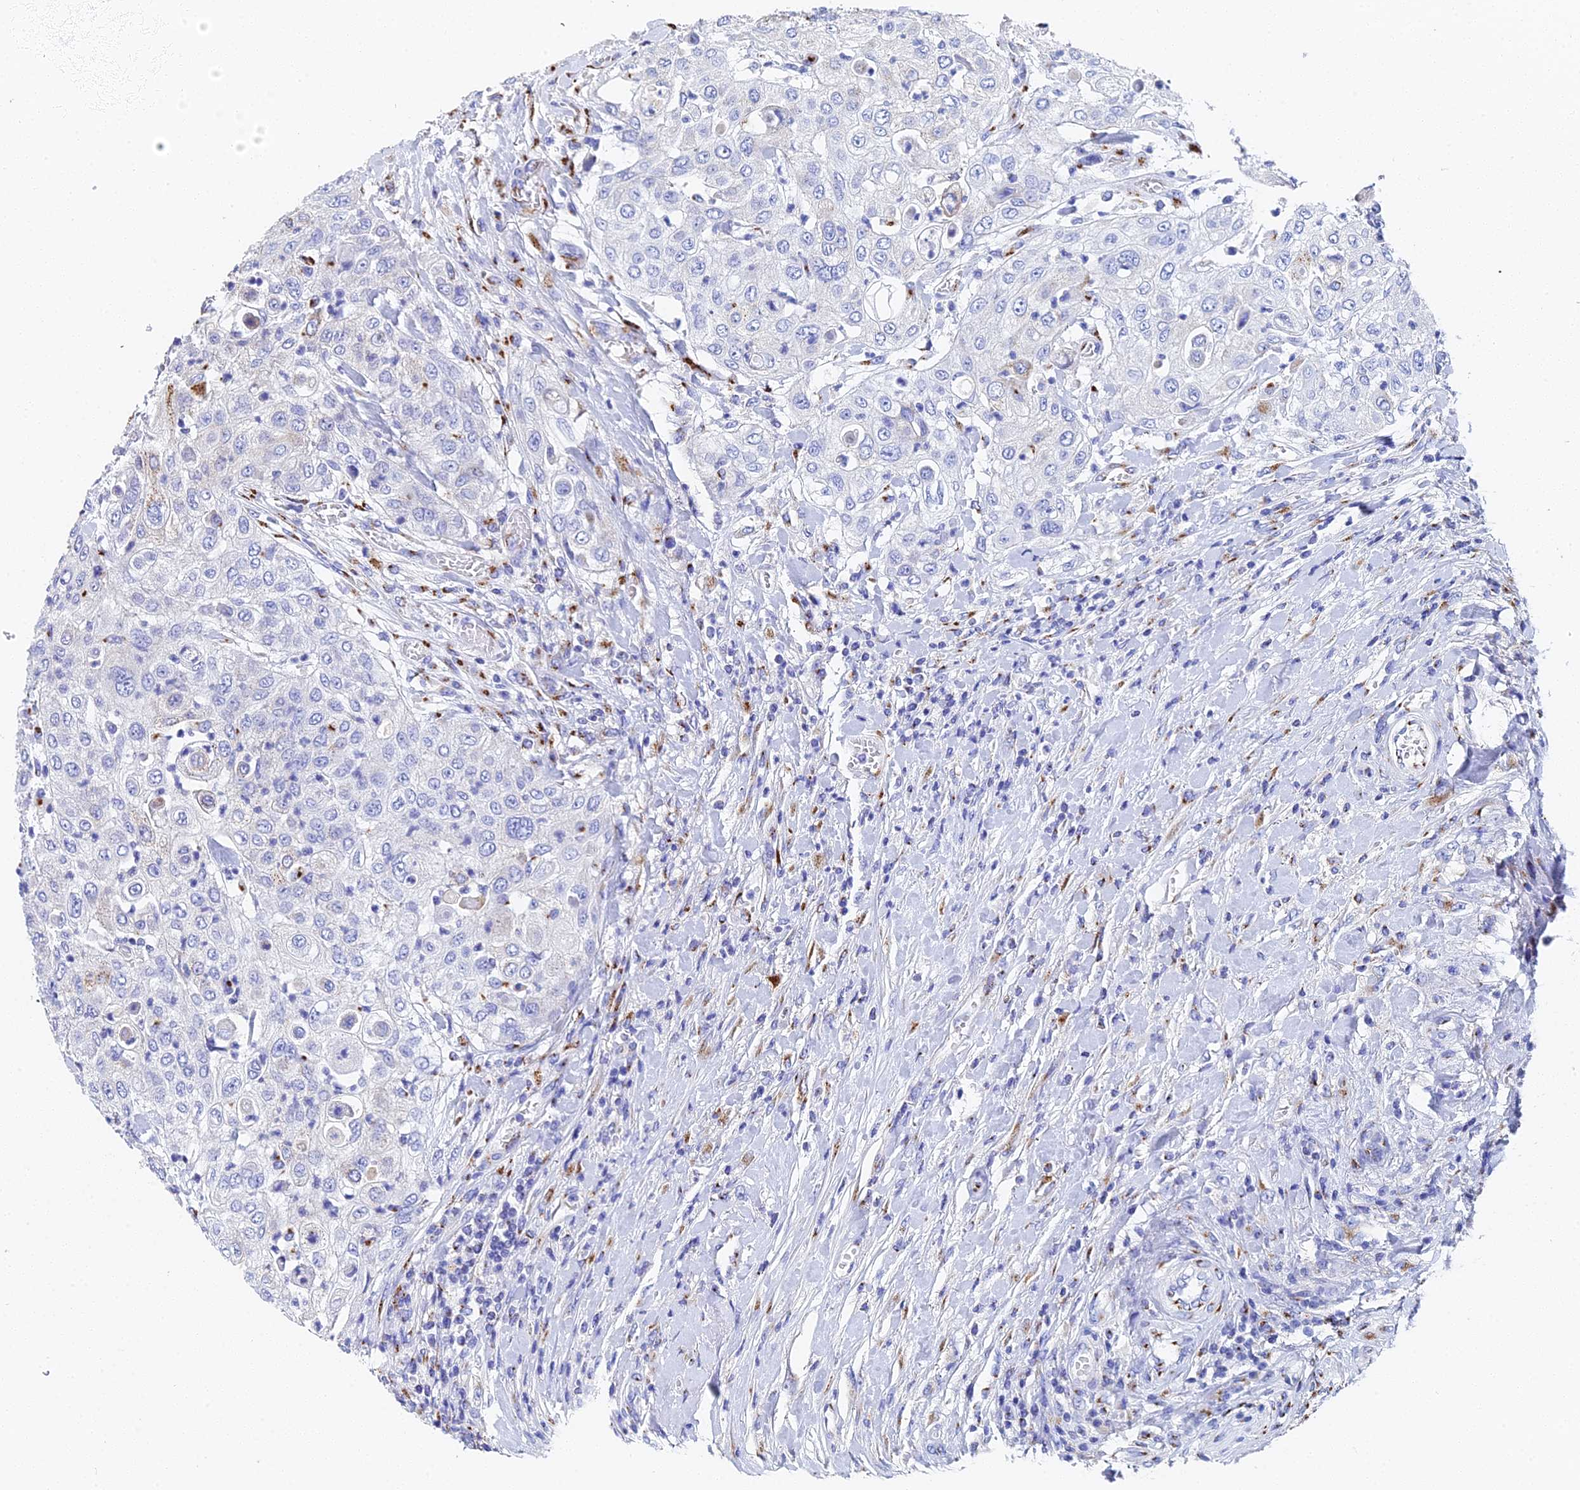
{"staining": {"intensity": "negative", "quantity": "none", "location": "none"}, "tissue": "urothelial cancer", "cell_type": "Tumor cells", "image_type": "cancer", "snomed": [{"axis": "morphology", "description": "Urothelial carcinoma, High grade"}, {"axis": "topography", "description": "Urinary bladder"}], "caption": "Tumor cells are negative for protein expression in human urothelial cancer.", "gene": "ENSG00000268674", "patient": {"sex": "female", "age": 79}}